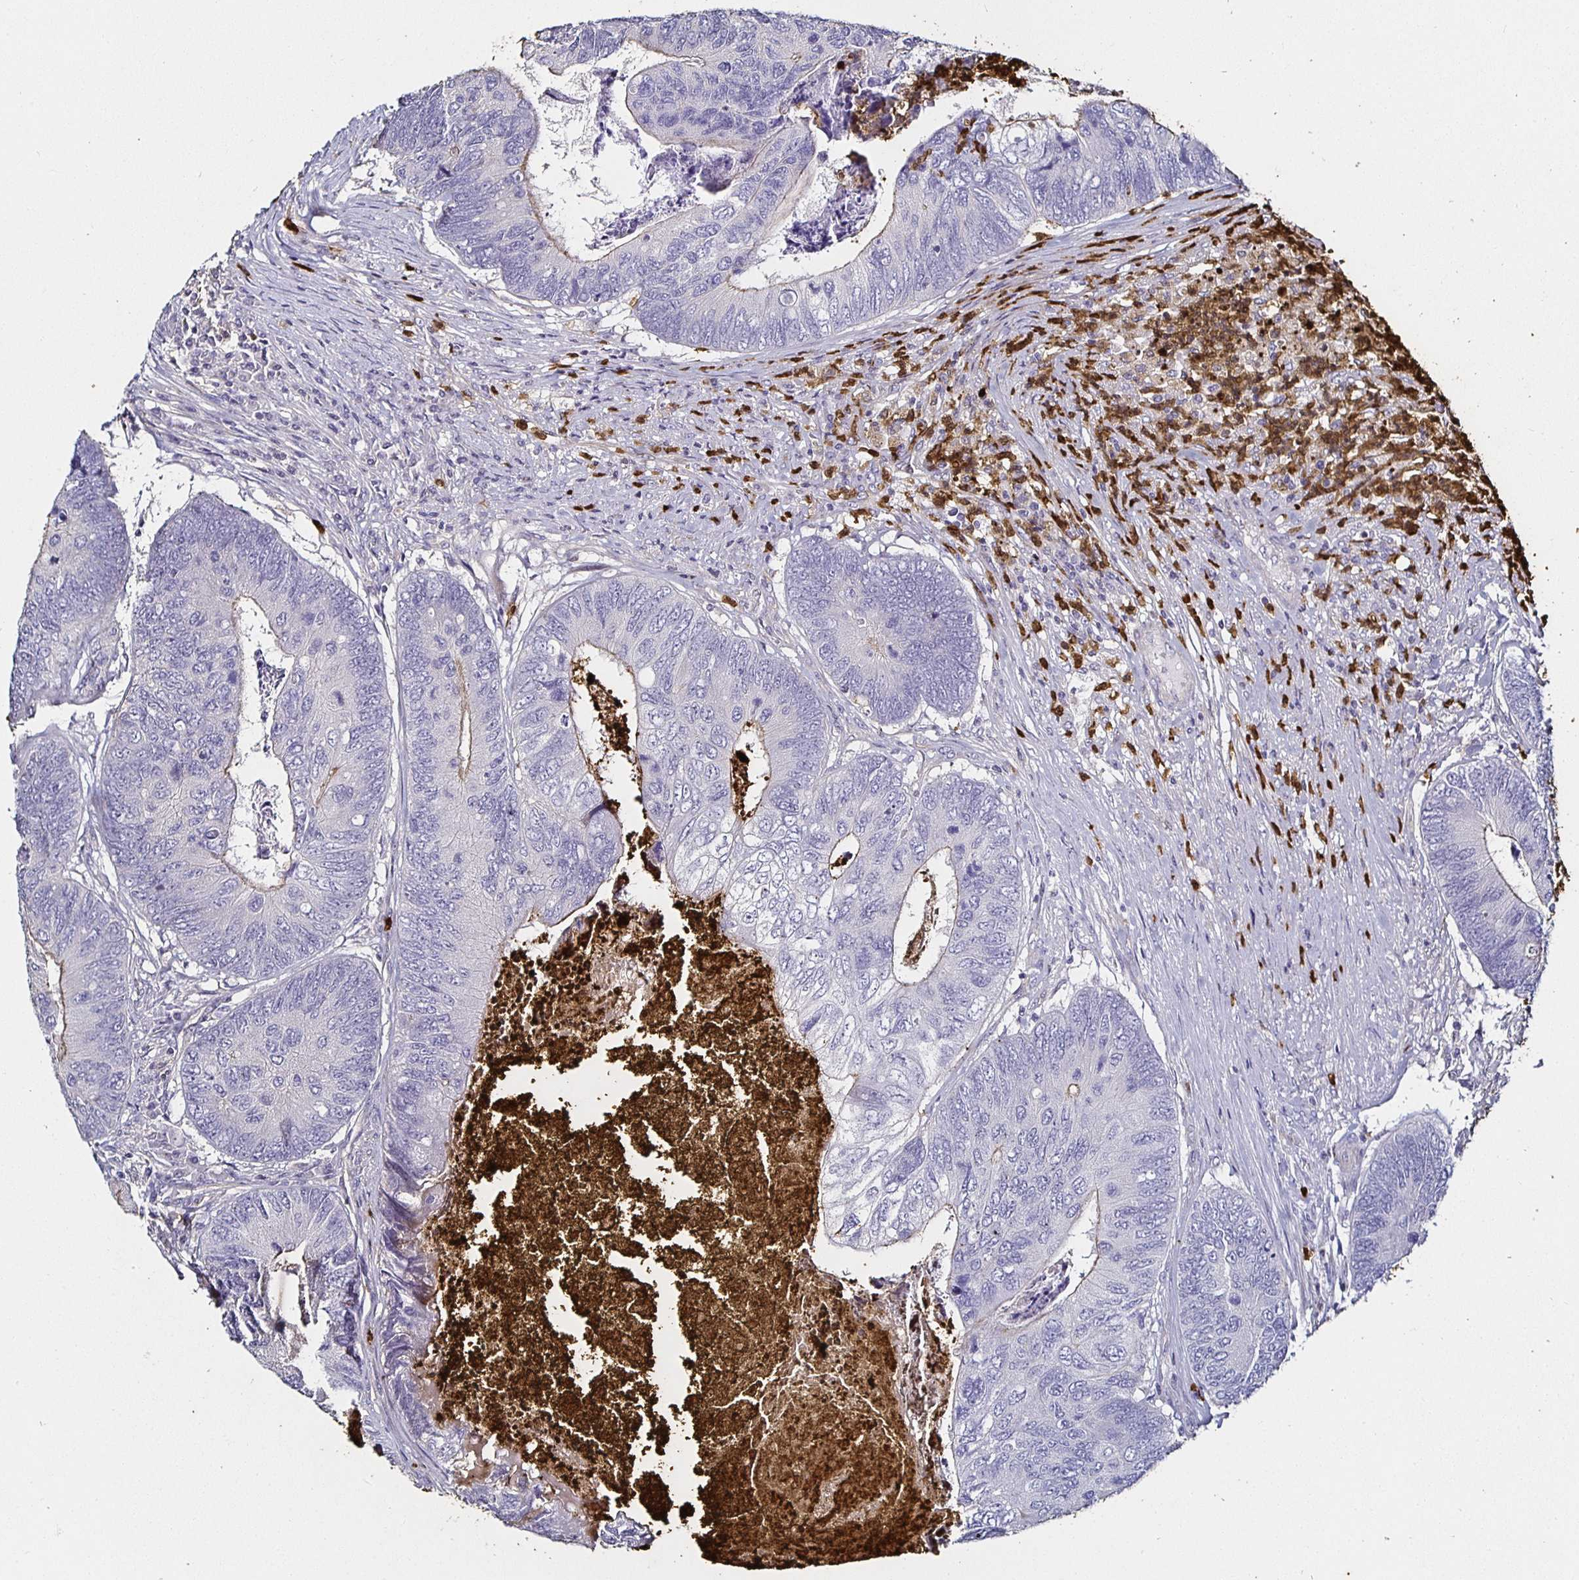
{"staining": {"intensity": "negative", "quantity": "none", "location": "none"}, "tissue": "colorectal cancer", "cell_type": "Tumor cells", "image_type": "cancer", "snomed": [{"axis": "morphology", "description": "Adenocarcinoma, NOS"}, {"axis": "topography", "description": "Colon"}], "caption": "Colorectal cancer (adenocarcinoma) stained for a protein using immunohistochemistry (IHC) shows no expression tumor cells.", "gene": "TLR4", "patient": {"sex": "female", "age": 67}}